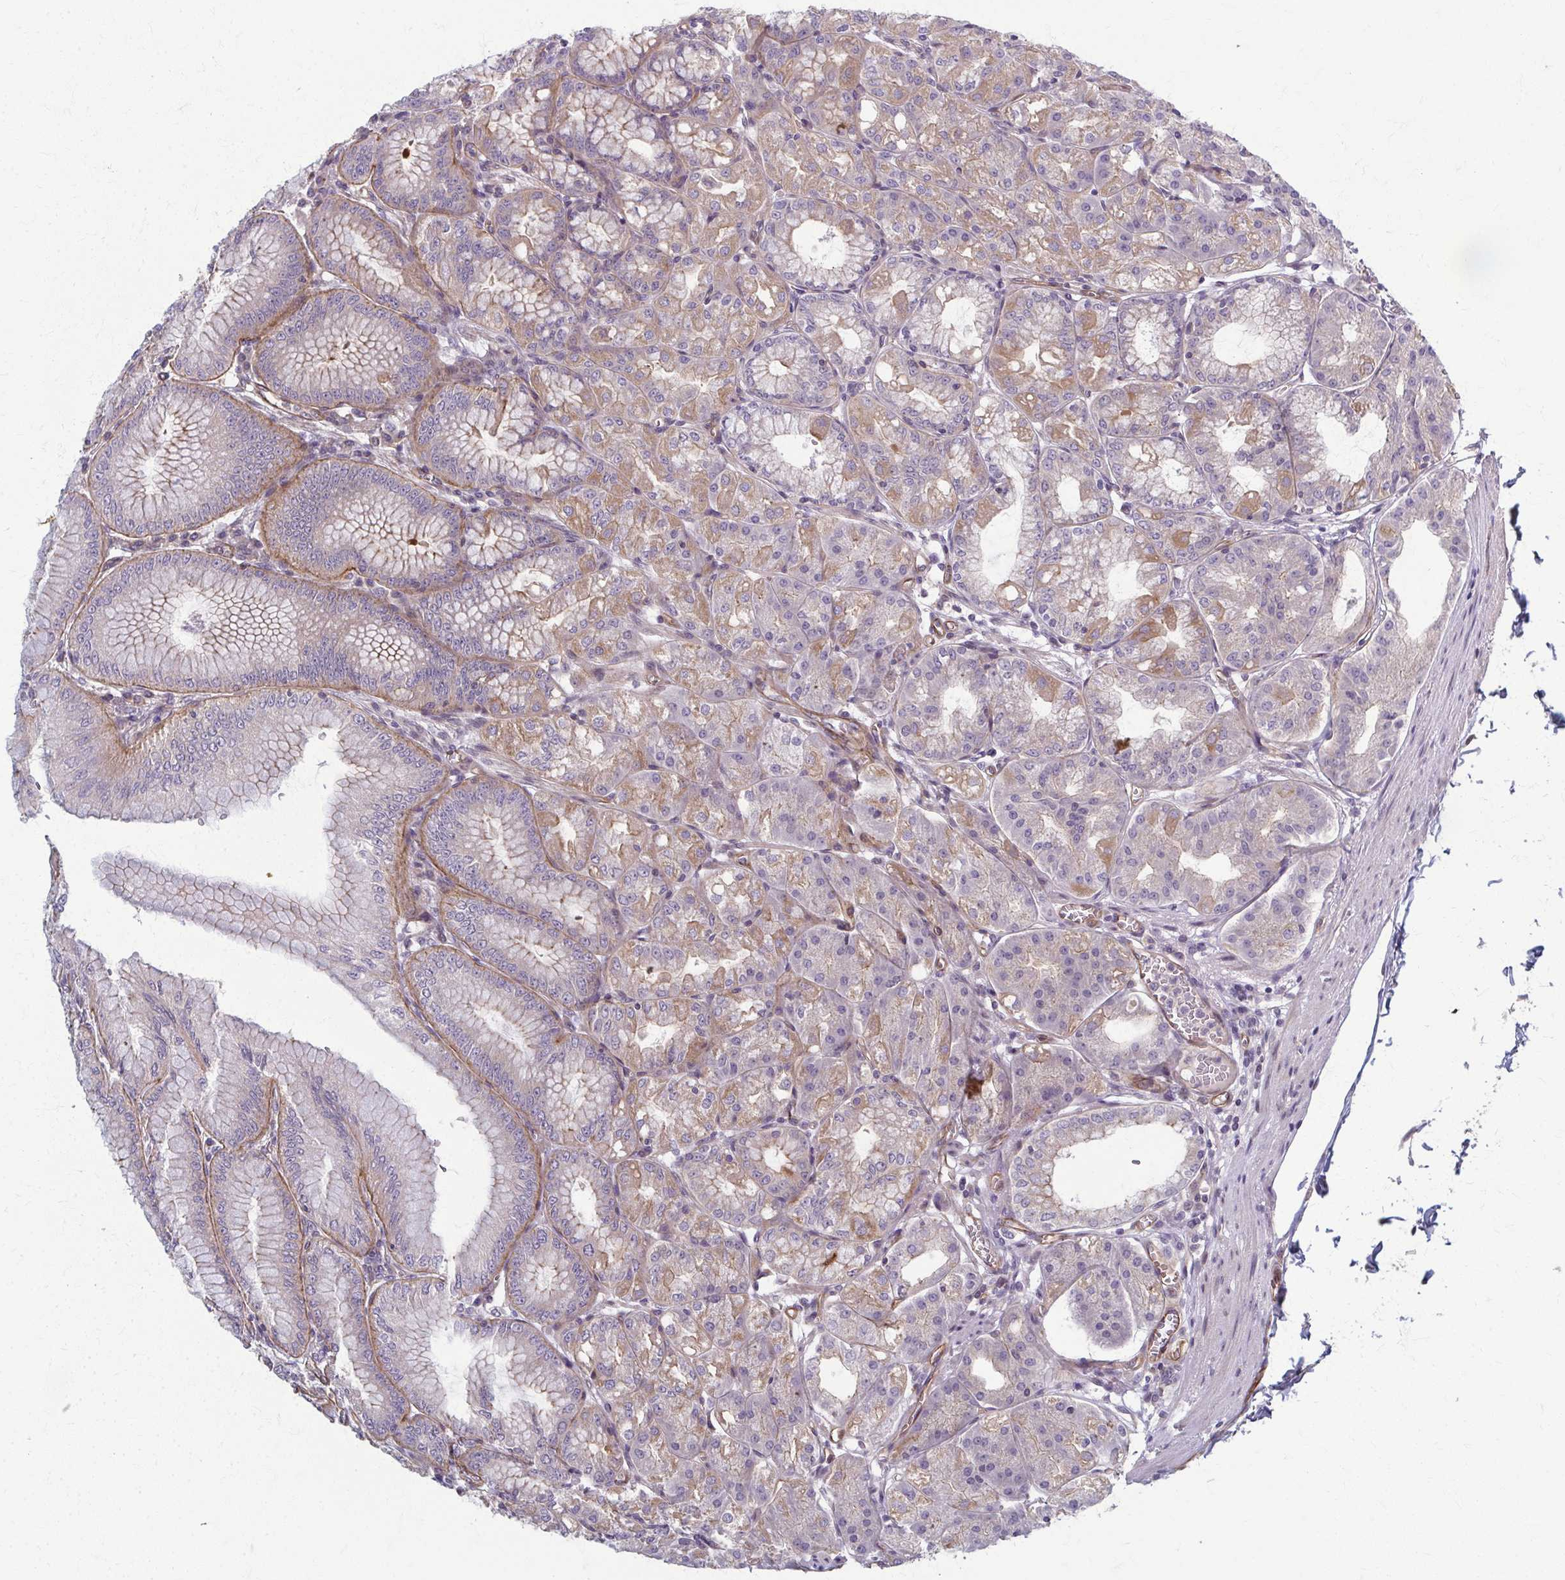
{"staining": {"intensity": "moderate", "quantity": "25%-75%", "location": "cytoplasmic/membranous"}, "tissue": "stomach", "cell_type": "Glandular cells", "image_type": "normal", "snomed": [{"axis": "morphology", "description": "Normal tissue, NOS"}, {"axis": "topography", "description": "Stomach, lower"}], "caption": "Glandular cells demonstrate moderate cytoplasmic/membranous positivity in about 25%-75% of cells in normal stomach. (Brightfield microscopy of DAB IHC at high magnification).", "gene": "EID2B", "patient": {"sex": "male", "age": 71}}